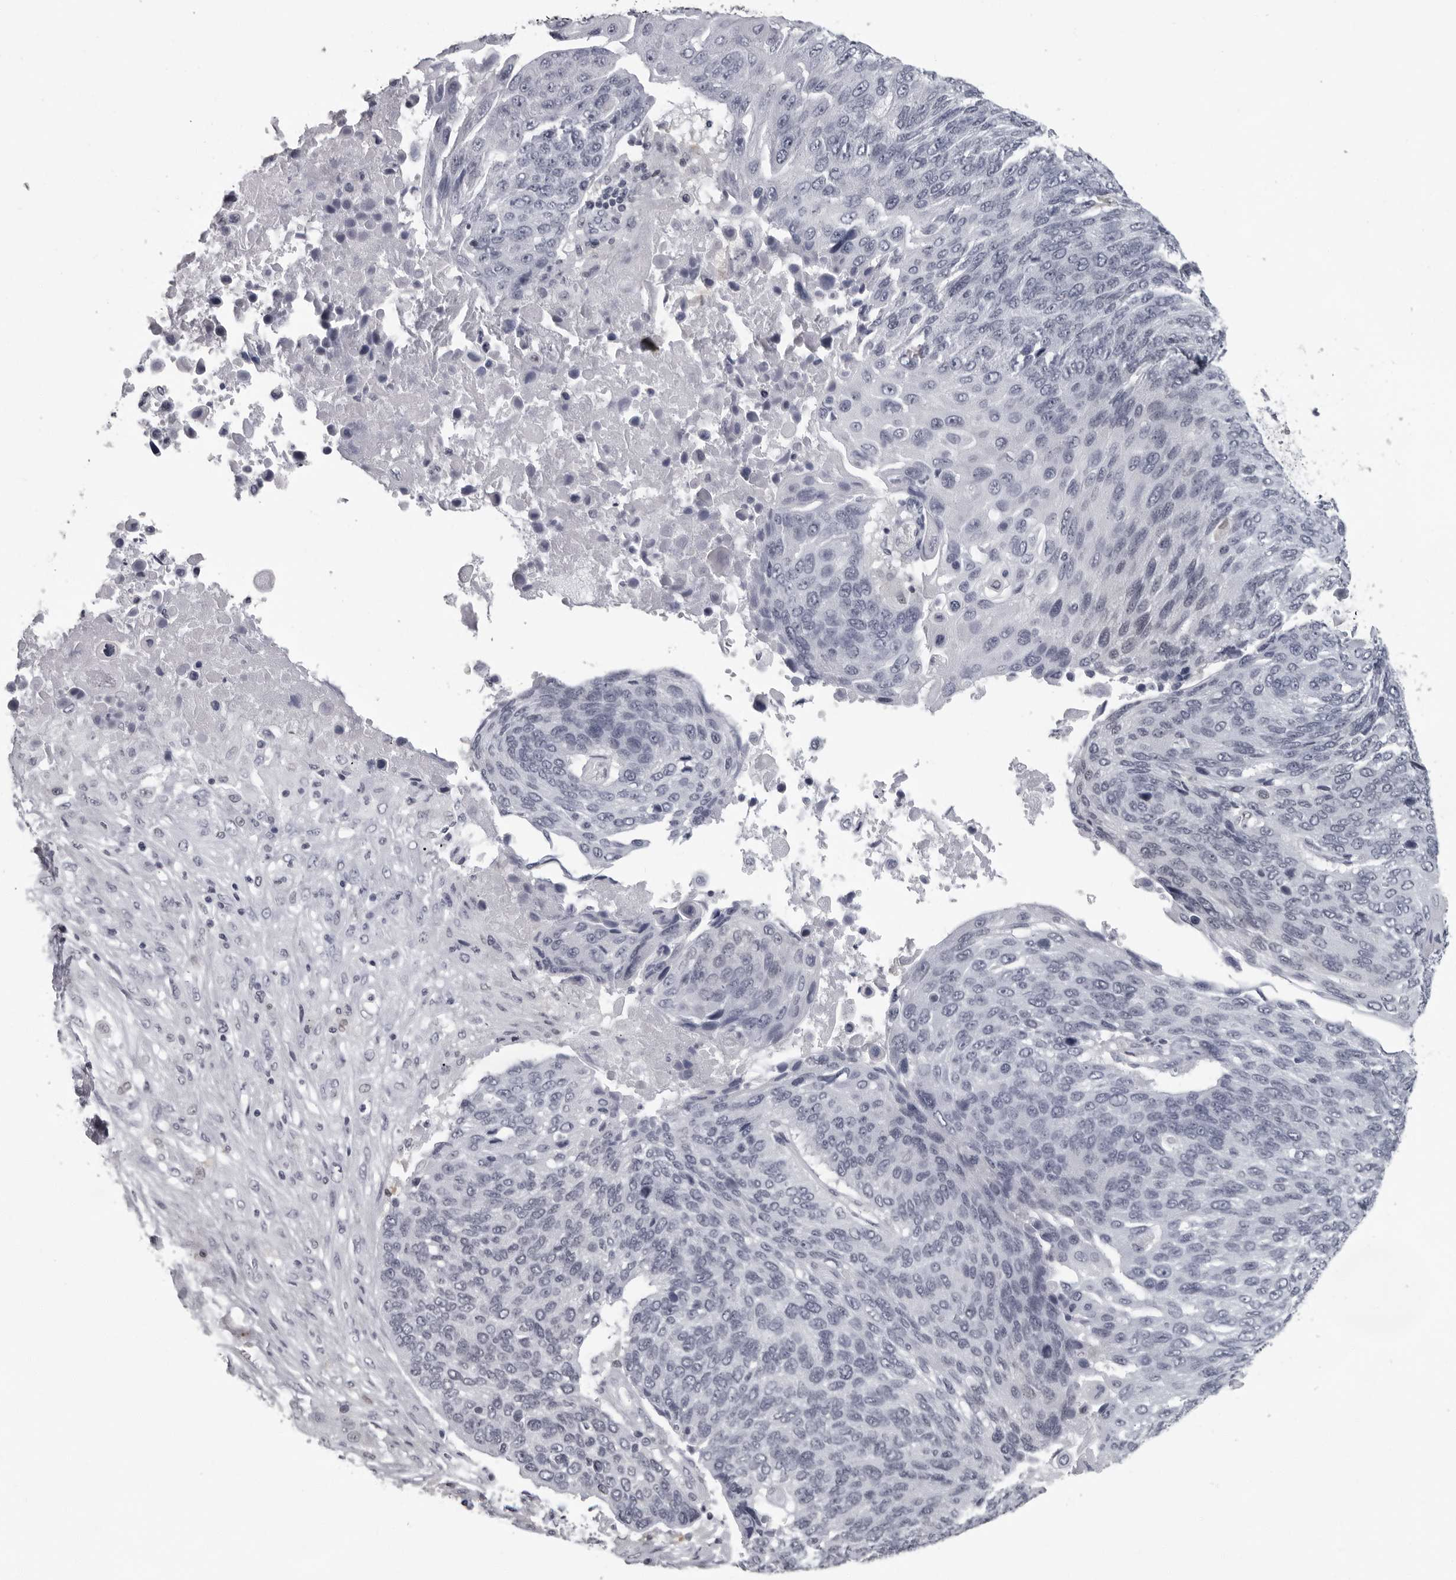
{"staining": {"intensity": "negative", "quantity": "none", "location": "none"}, "tissue": "lung cancer", "cell_type": "Tumor cells", "image_type": "cancer", "snomed": [{"axis": "morphology", "description": "Squamous cell carcinoma, NOS"}, {"axis": "topography", "description": "Lung"}], "caption": "Immunohistochemistry histopathology image of neoplastic tissue: human squamous cell carcinoma (lung) stained with DAB exhibits no significant protein expression in tumor cells. The staining was performed using DAB to visualize the protein expression in brown, while the nuclei were stained in blue with hematoxylin (Magnification: 20x).", "gene": "LZIC", "patient": {"sex": "male", "age": 66}}